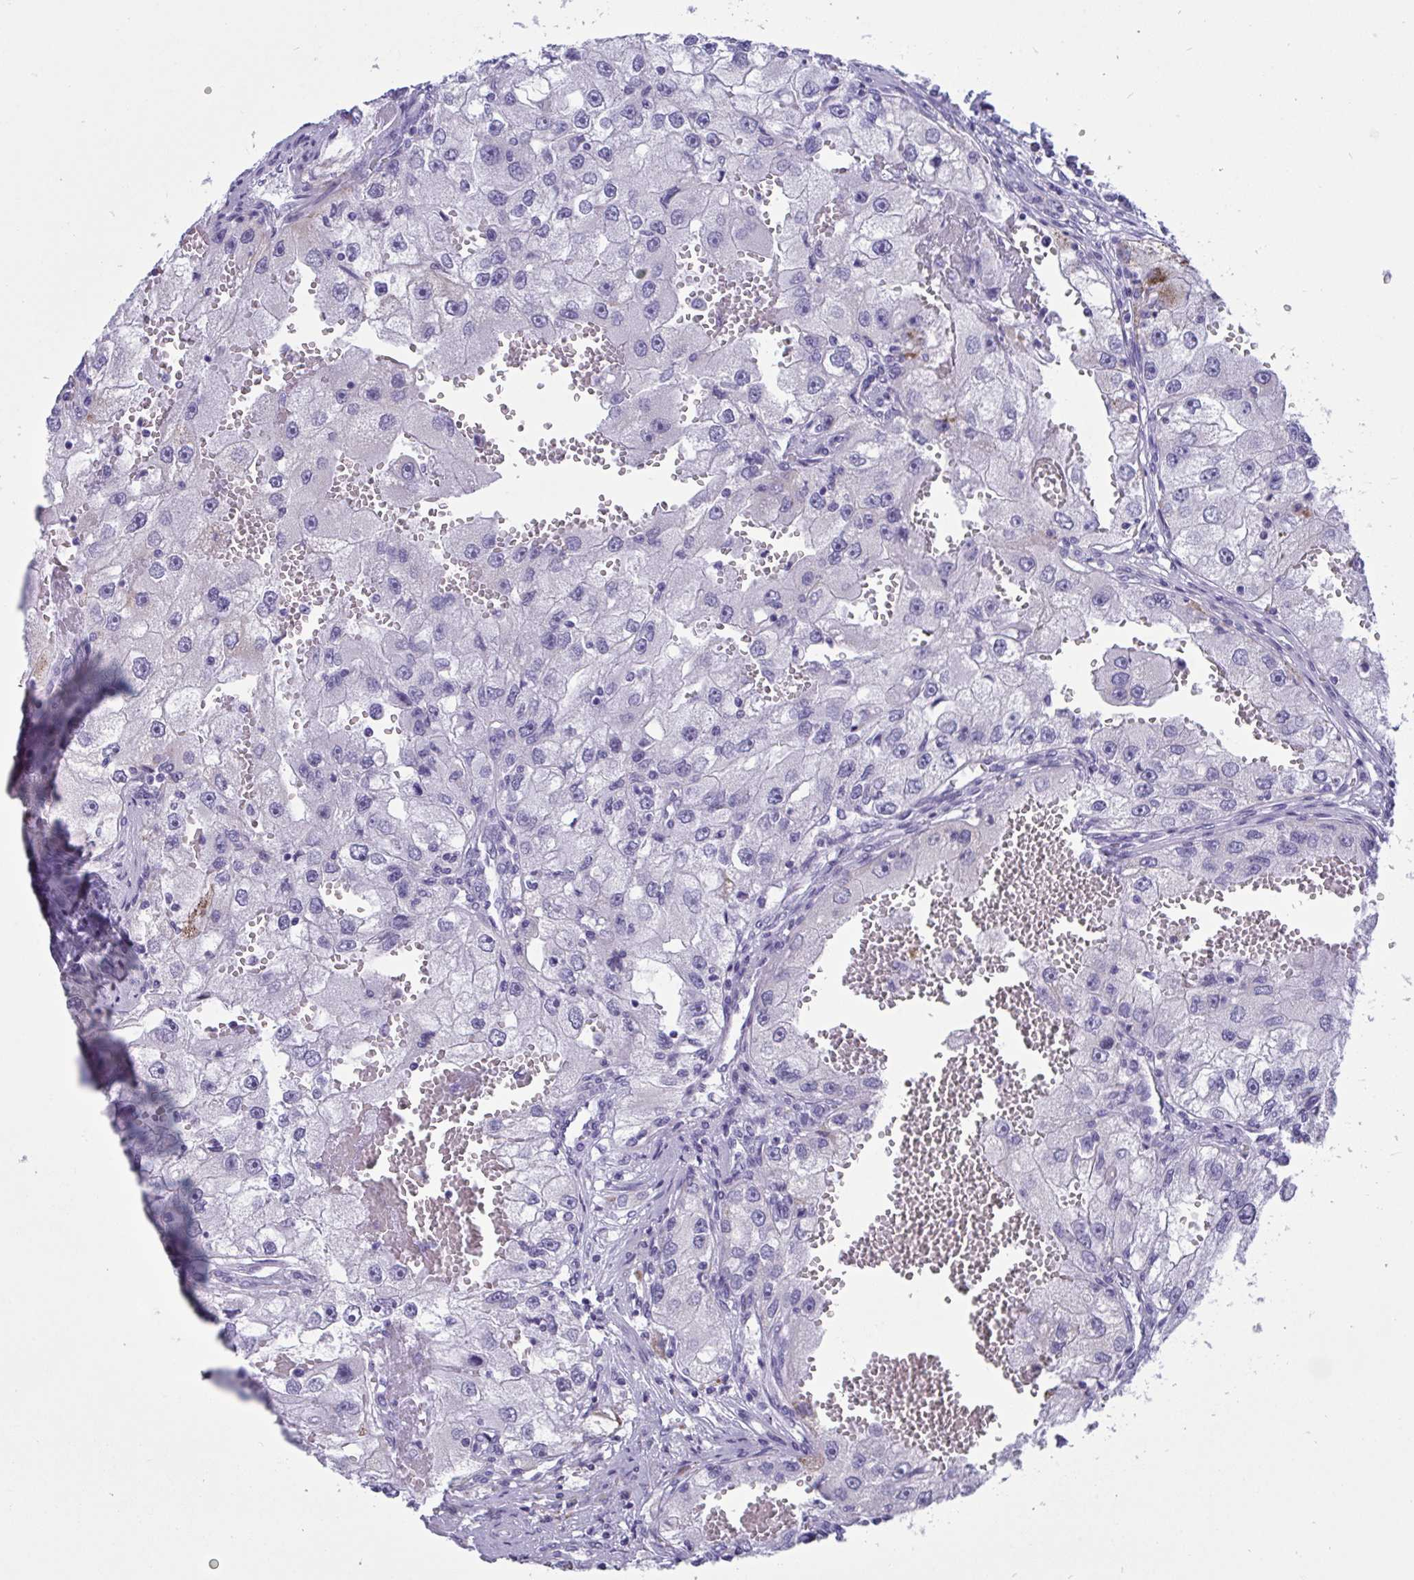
{"staining": {"intensity": "negative", "quantity": "none", "location": "none"}, "tissue": "renal cancer", "cell_type": "Tumor cells", "image_type": "cancer", "snomed": [{"axis": "morphology", "description": "Adenocarcinoma, NOS"}, {"axis": "topography", "description": "Kidney"}], "caption": "Histopathology image shows no protein positivity in tumor cells of renal adenocarcinoma tissue.", "gene": "OXLD1", "patient": {"sex": "male", "age": 63}}